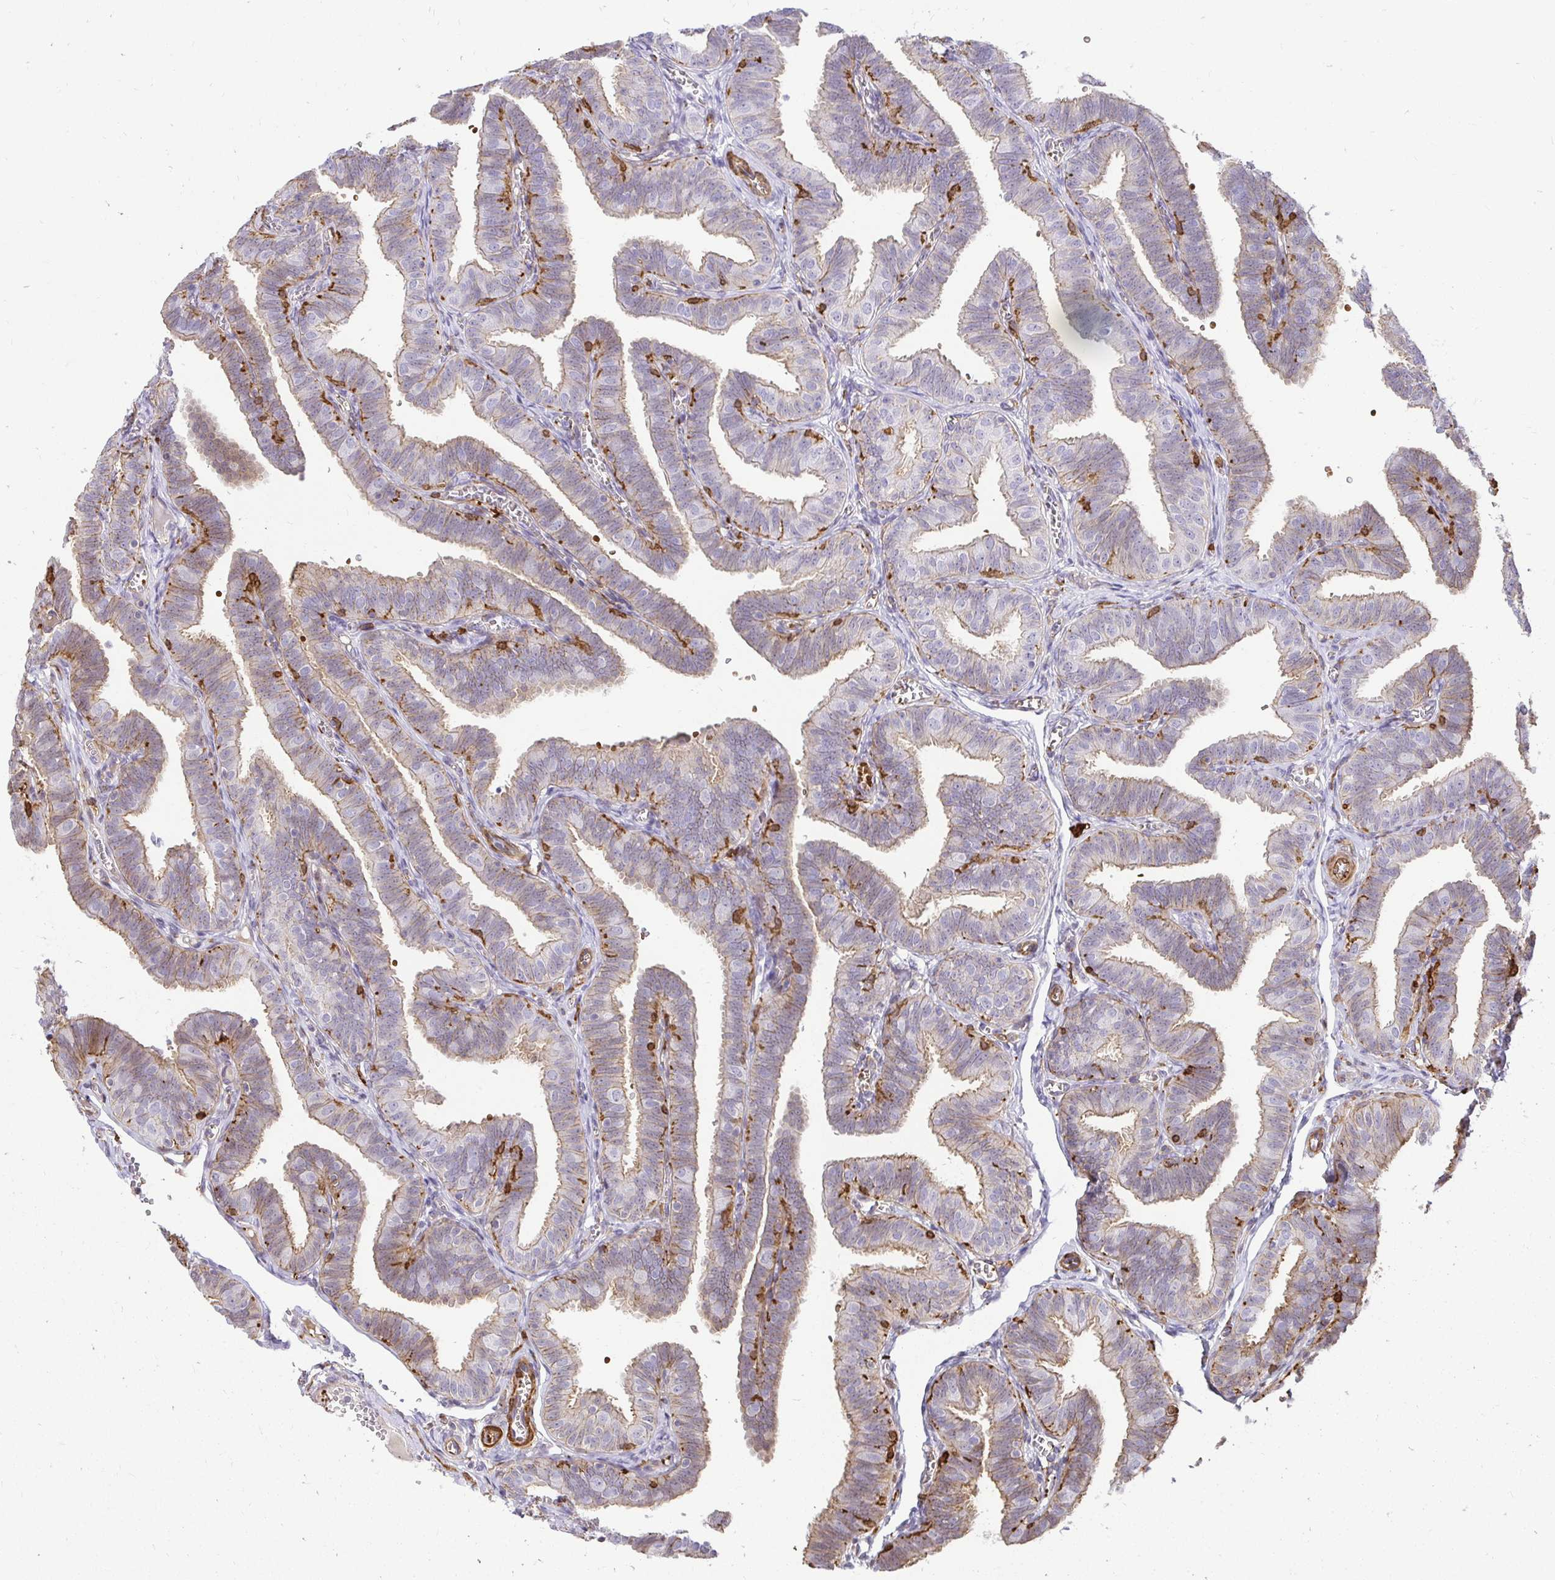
{"staining": {"intensity": "weak", "quantity": "25%-75%", "location": "cytoplasmic/membranous"}, "tissue": "fallopian tube", "cell_type": "Glandular cells", "image_type": "normal", "snomed": [{"axis": "morphology", "description": "Normal tissue, NOS"}, {"axis": "topography", "description": "Fallopian tube"}], "caption": "Weak cytoplasmic/membranous staining for a protein is appreciated in about 25%-75% of glandular cells of benign fallopian tube using IHC.", "gene": "GSN", "patient": {"sex": "female", "age": 25}}